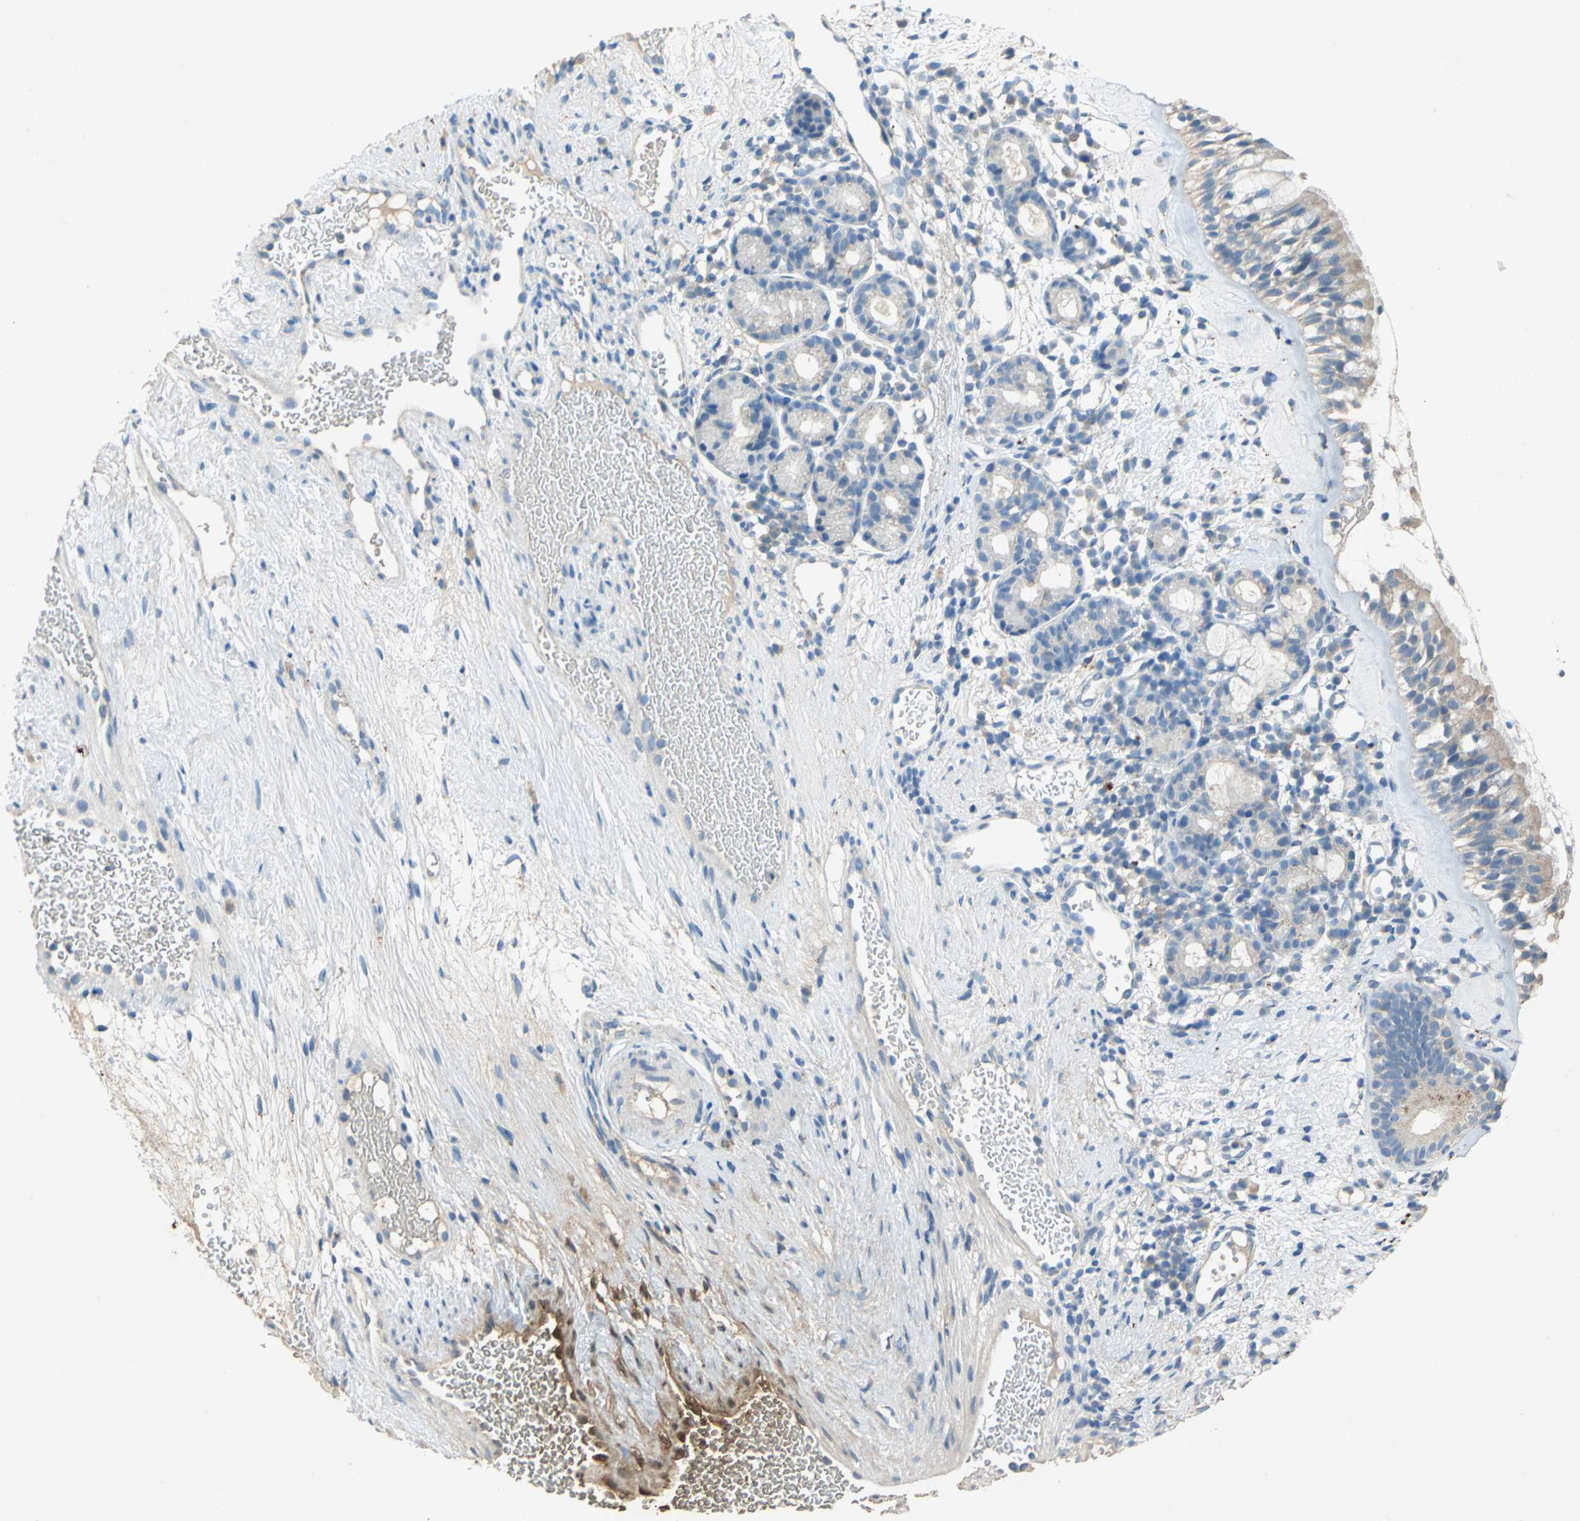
{"staining": {"intensity": "weak", "quantity": ">75%", "location": "cytoplasmic/membranous"}, "tissue": "nasopharynx", "cell_type": "Respiratory epithelial cells", "image_type": "normal", "snomed": [{"axis": "morphology", "description": "Normal tissue, NOS"}, {"axis": "morphology", "description": "Inflammation, NOS"}, {"axis": "topography", "description": "Nasopharynx"}], "caption": "Brown immunohistochemical staining in benign human nasopharynx shows weak cytoplasmic/membranous positivity in about >75% of respiratory epithelial cells.", "gene": "ADAMTS5", "patient": {"sex": "female", "age": 55}}